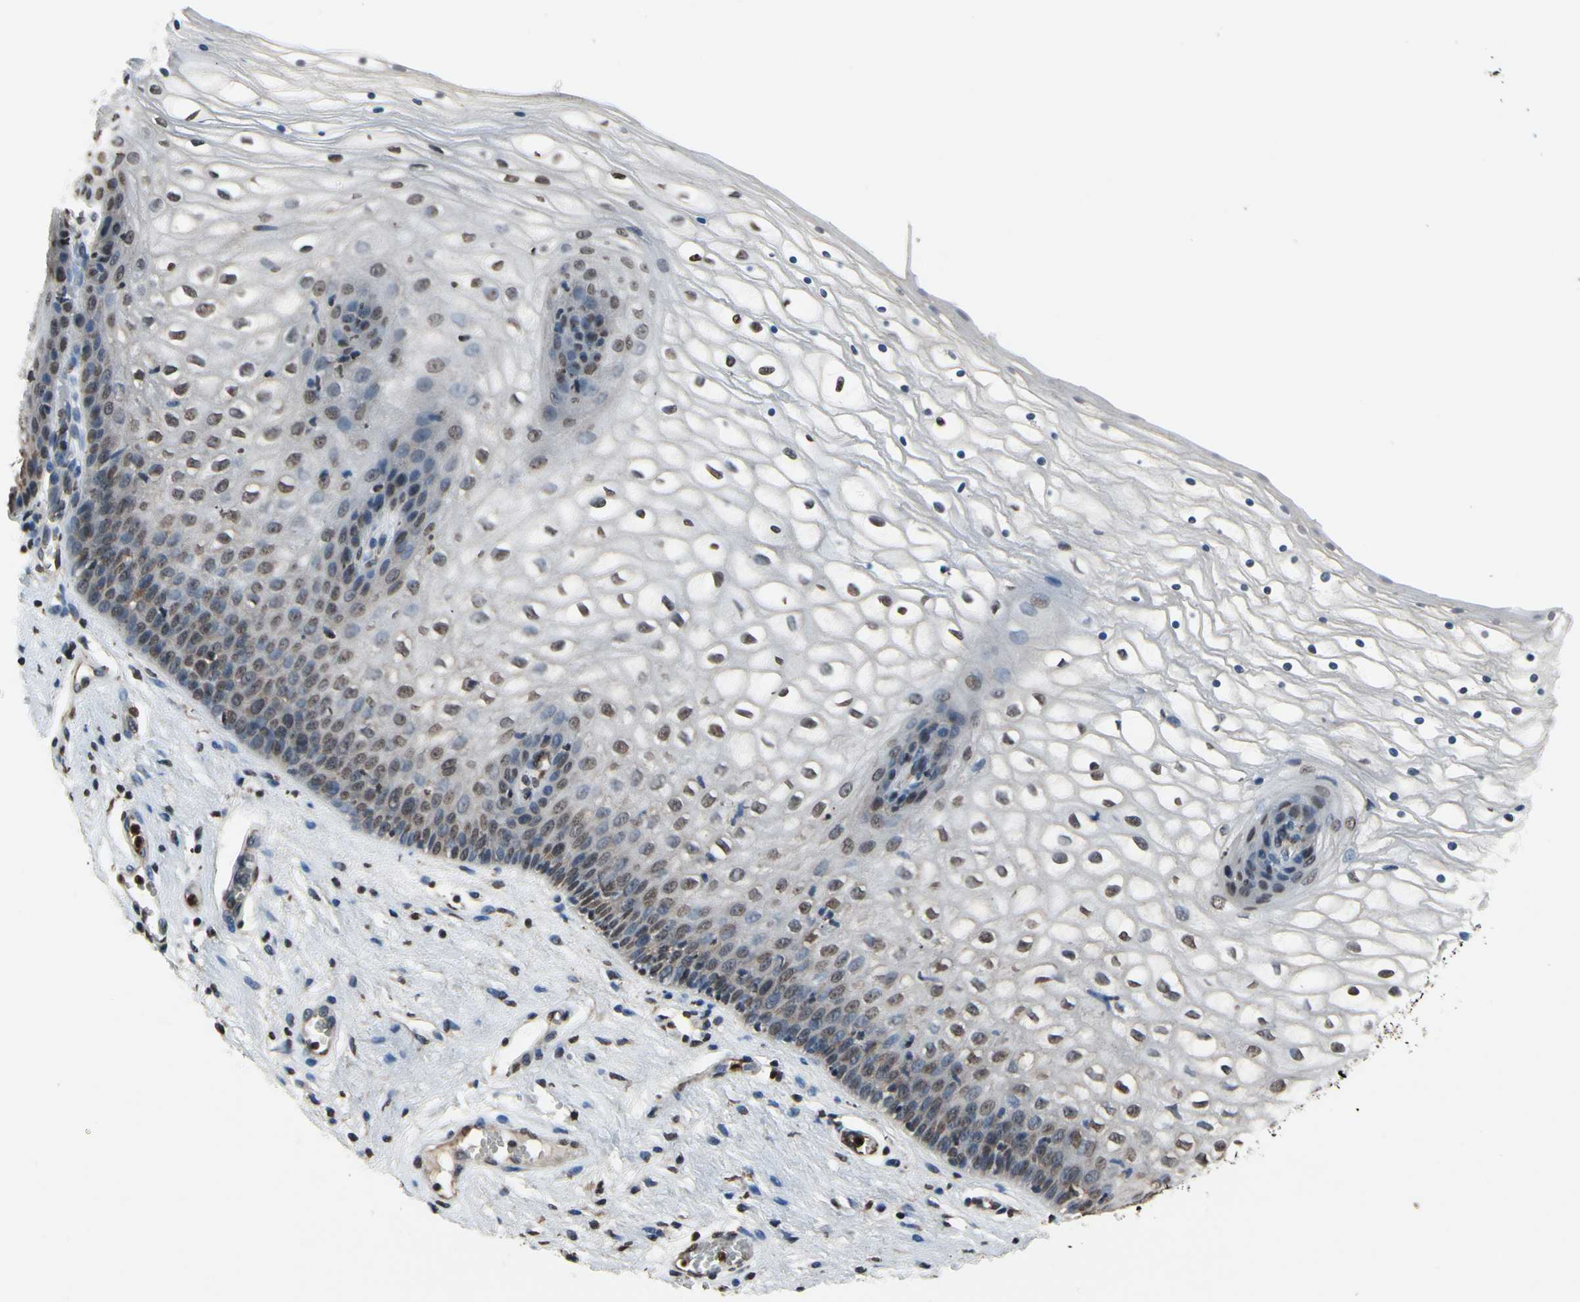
{"staining": {"intensity": "moderate", "quantity": "25%-75%", "location": "nuclear"}, "tissue": "vagina", "cell_type": "Squamous epithelial cells", "image_type": "normal", "snomed": [{"axis": "morphology", "description": "Normal tissue, NOS"}, {"axis": "topography", "description": "Vagina"}], "caption": "Immunohistochemical staining of benign human vagina demonstrates moderate nuclear protein staining in approximately 25%-75% of squamous epithelial cells. (DAB (3,3'-diaminobenzidine) IHC with brightfield microscopy, high magnification).", "gene": "HIPK2", "patient": {"sex": "female", "age": 34}}